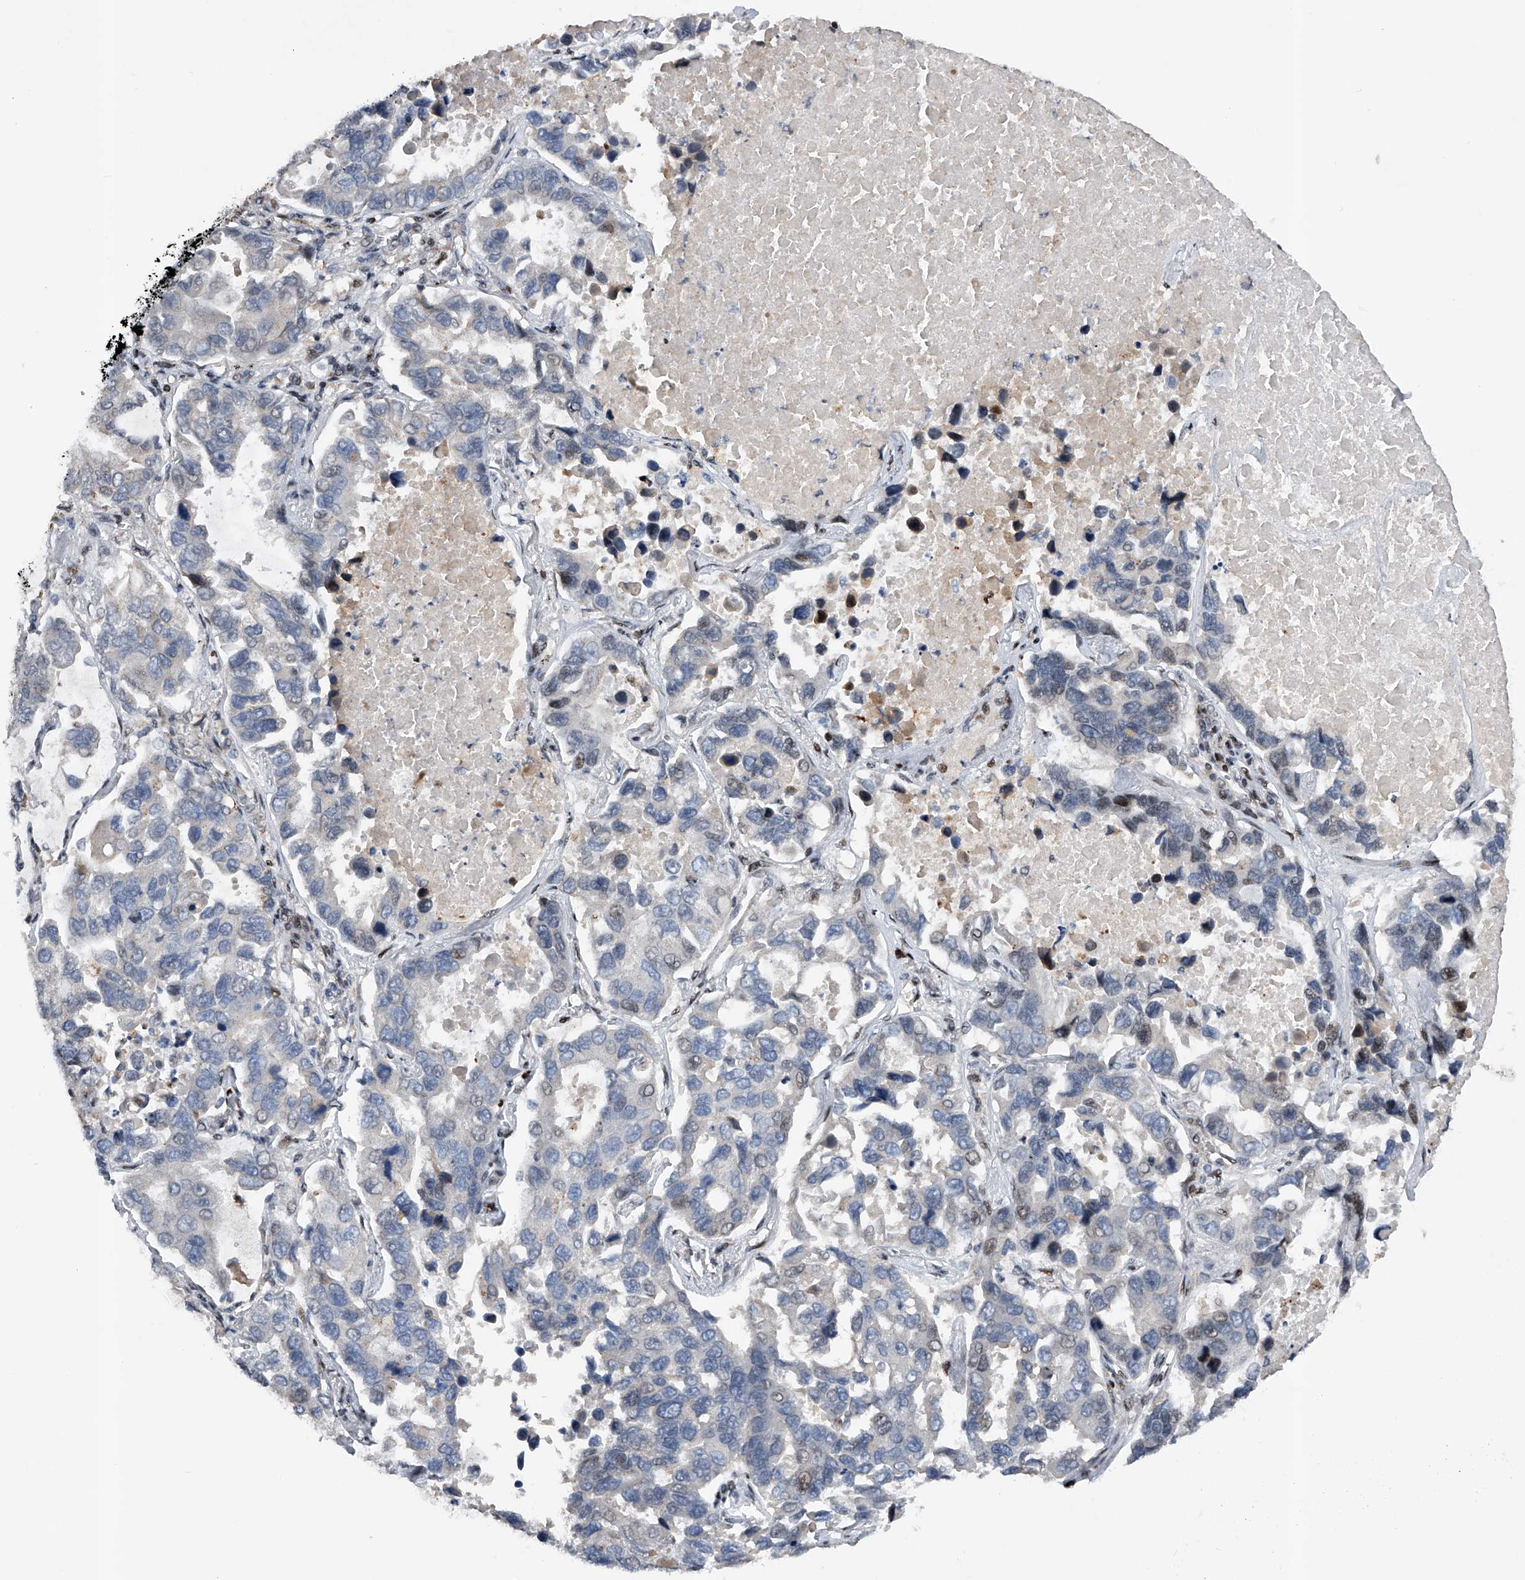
{"staining": {"intensity": "negative", "quantity": "none", "location": "none"}, "tissue": "lung cancer", "cell_type": "Tumor cells", "image_type": "cancer", "snomed": [{"axis": "morphology", "description": "Adenocarcinoma, NOS"}, {"axis": "topography", "description": "Lung"}], "caption": "A micrograph of lung adenocarcinoma stained for a protein displays no brown staining in tumor cells.", "gene": "RWDD2A", "patient": {"sex": "male", "age": 64}}